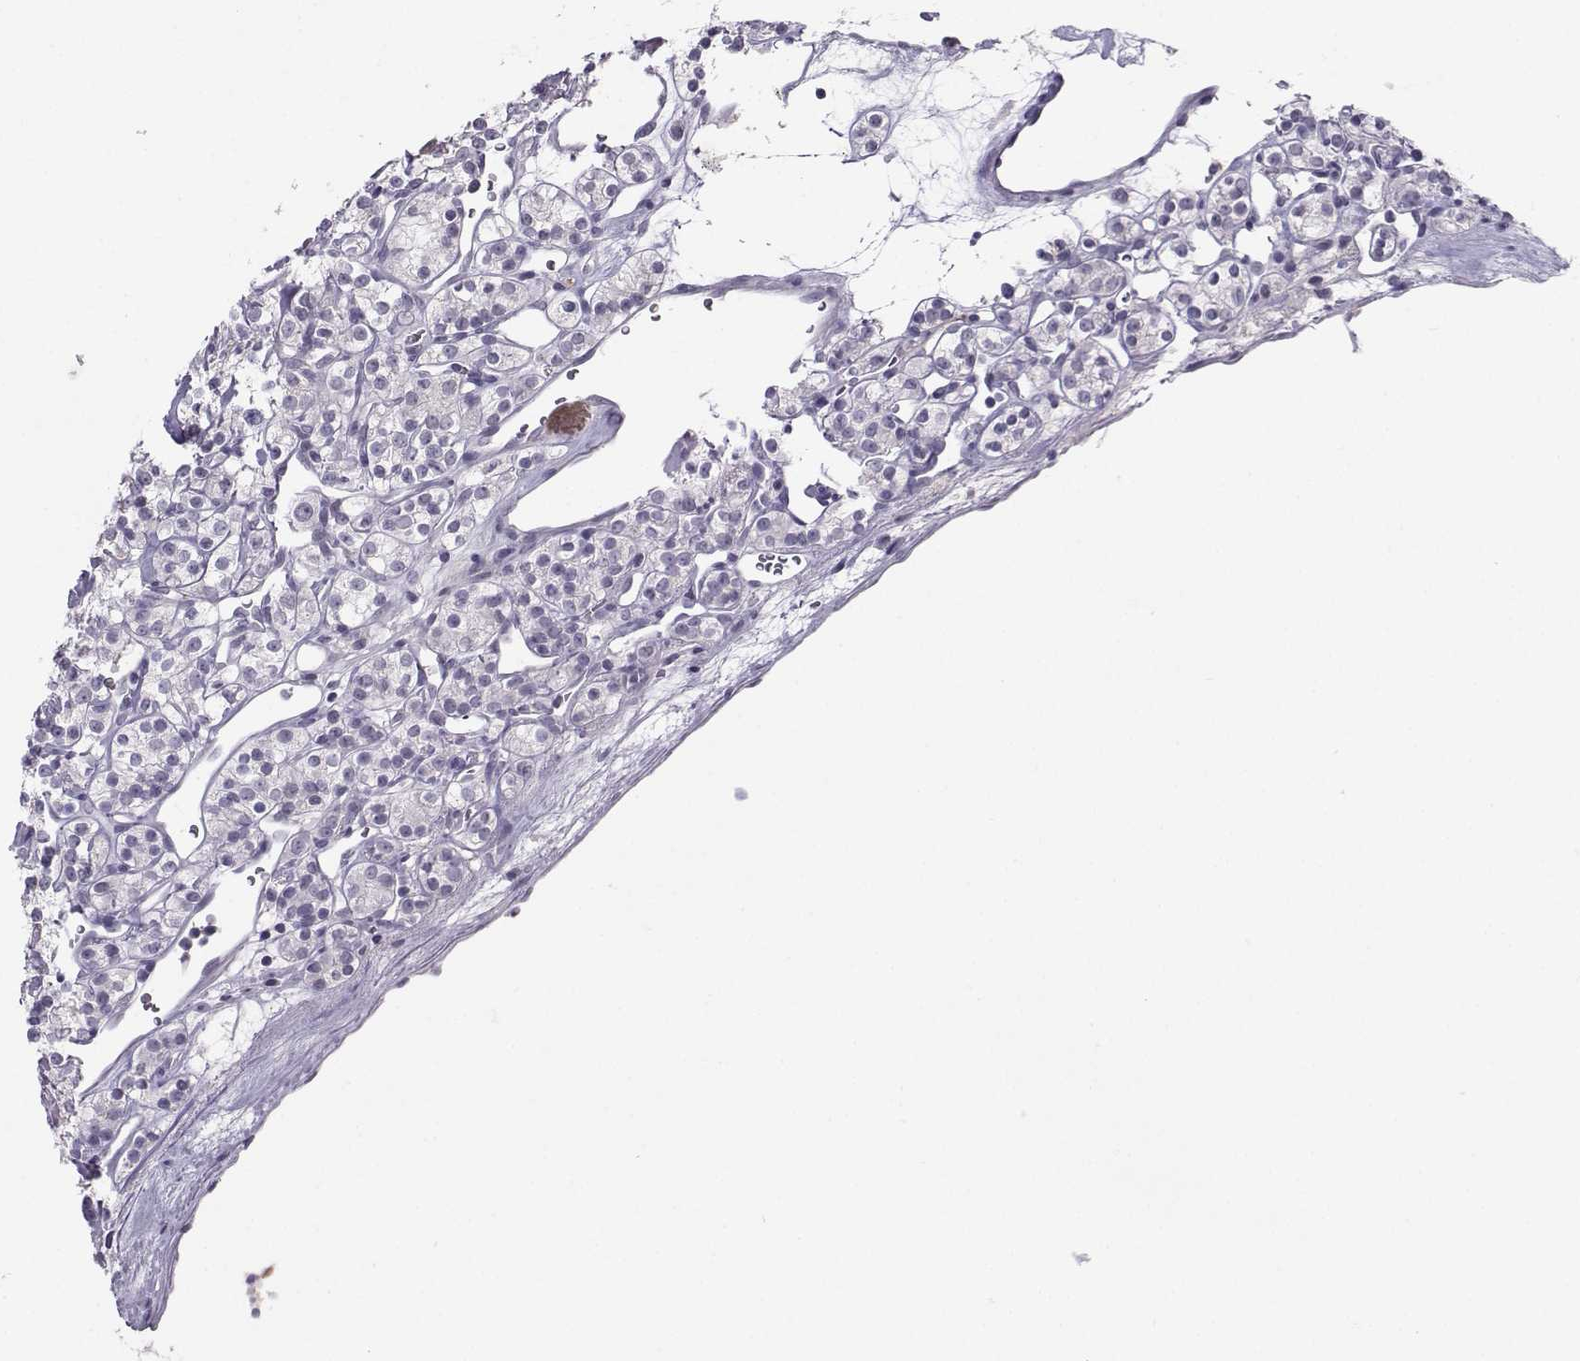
{"staining": {"intensity": "negative", "quantity": "none", "location": "none"}, "tissue": "renal cancer", "cell_type": "Tumor cells", "image_type": "cancer", "snomed": [{"axis": "morphology", "description": "Adenocarcinoma, NOS"}, {"axis": "topography", "description": "Kidney"}], "caption": "An IHC photomicrograph of renal cancer is shown. There is no staining in tumor cells of renal cancer. (DAB (3,3'-diaminobenzidine) immunohistochemistry with hematoxylin counter stain).", "gene": "LHX1", "patient": {"sex": "male", "age": 77}}